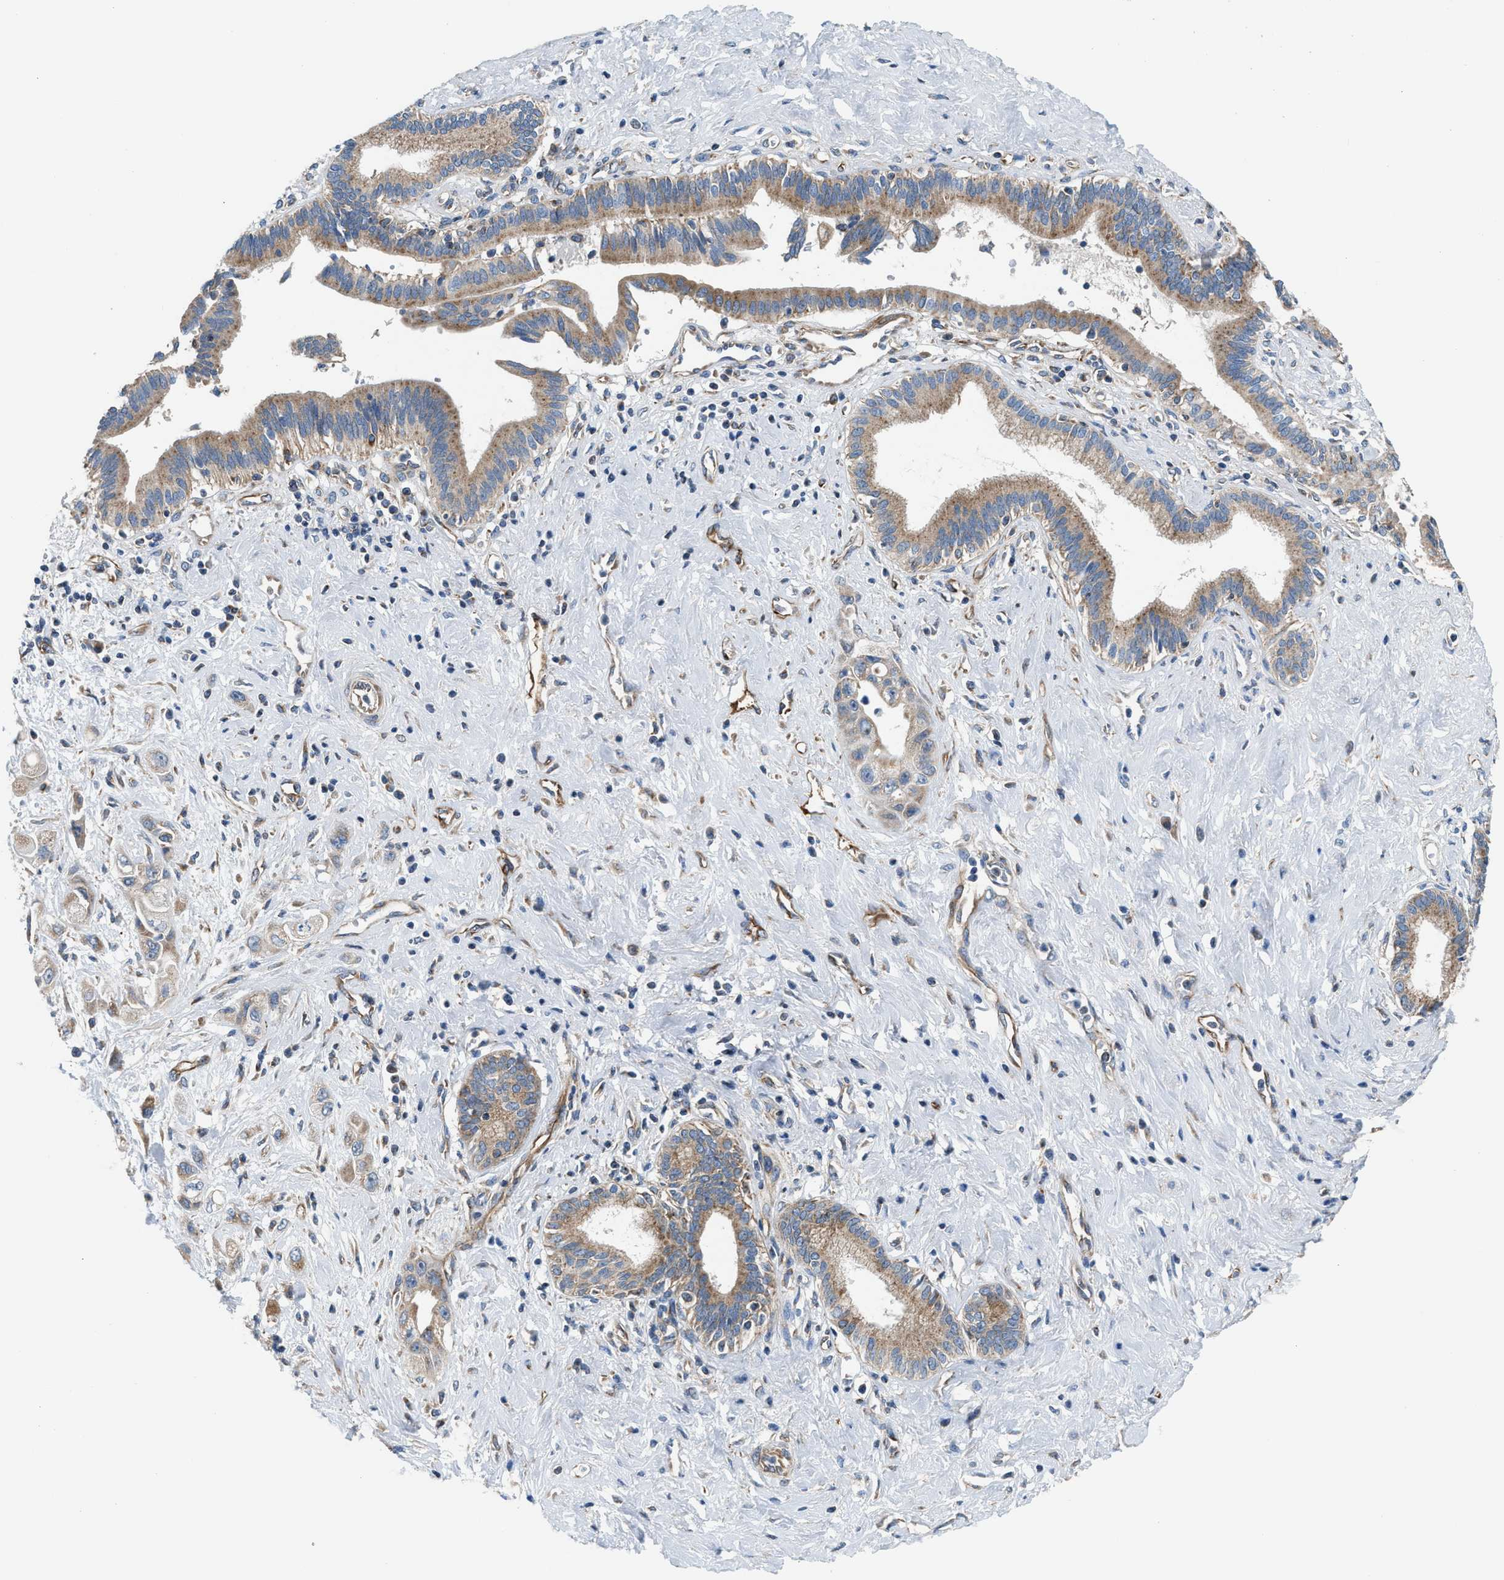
{"staining": {"intensity": "moderate", "quantity": ">75%", "location": "cytoplasmic/membranous"}, "tissue": "pancreatic cancer", "cell_type": "Tumor cells", "image_type": "cancer", "snomed": [{"axis": "morphology", "description": "Adenocarcinoma, NOS"}, {"axis": "topography", "description": "Pancreas"}], "caption": "High-magnification brightfield microscopy of pancreatic cancer stained with DAB (3,3'-diaminobenzidine) (brown) and counterstained with hematoxylin (blue). tumor cells exhibit moderate cytoplasmic/membranous staining is seen in about>75% of cells.", "gene": "SLC10A3", "patient": {"sex": "female", "age": 66}}